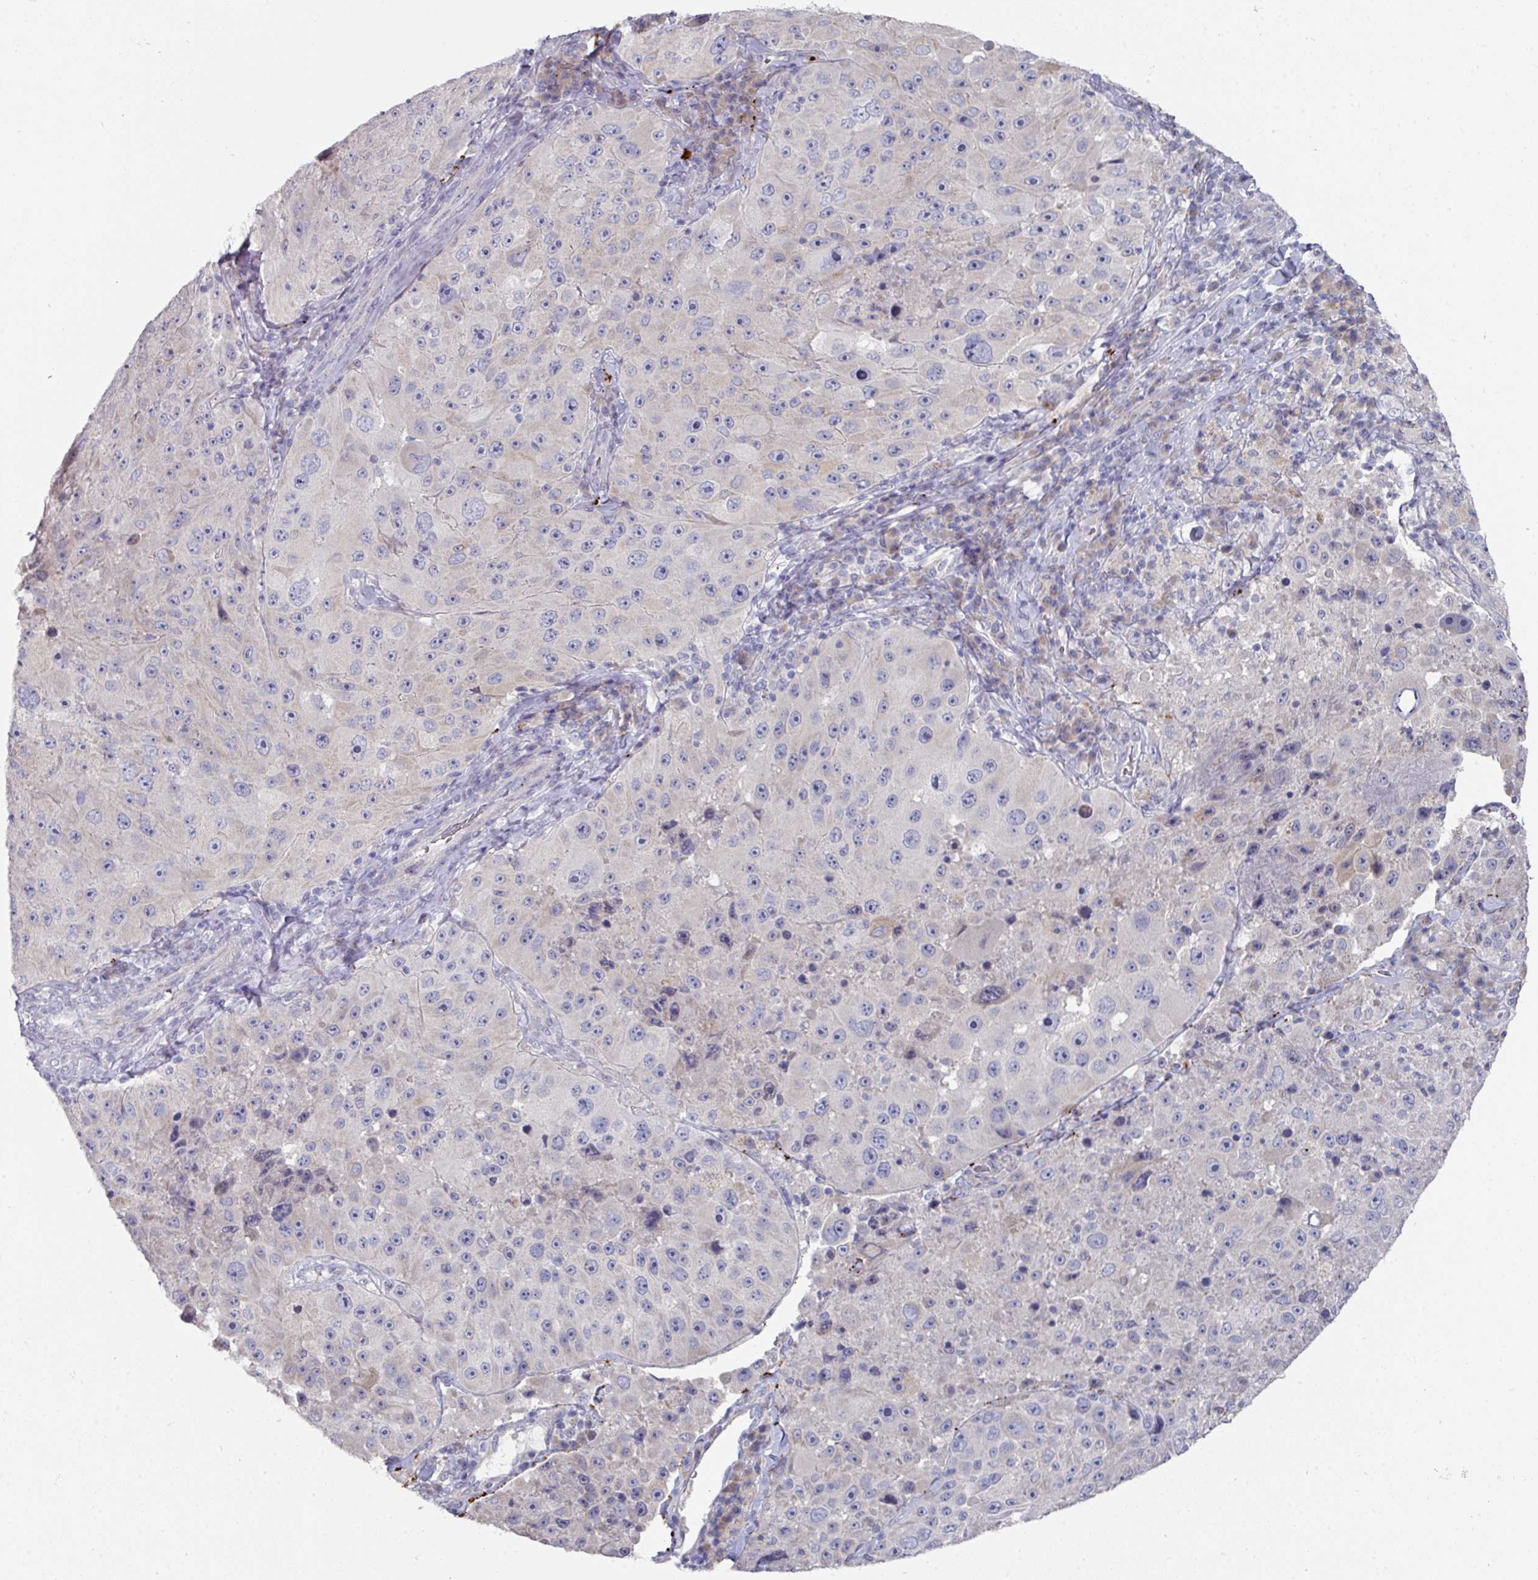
{"staining": {"intensity": "negative", "quantity": "none", "location": "none"}, "tissue": "melanoma", "cell_type": "Tumor cells", "image_type": "cancer", "snomed": [{"axis": "morphology", "description": "Malignant melanoma, Metastatic site"}, {"axis": "topography", "description": "Lymph node"}], "caption": "Immunohistochemistry (IHC) of malignant melanoma (metastatic site) reveals no positivity in tumor cells. The staining is performed using DAB brown chromogen with nuclei counter-stained in using hematoxylin.", "gene": "NT5C1A", "patient": {"sex": "male", "age": 62}}